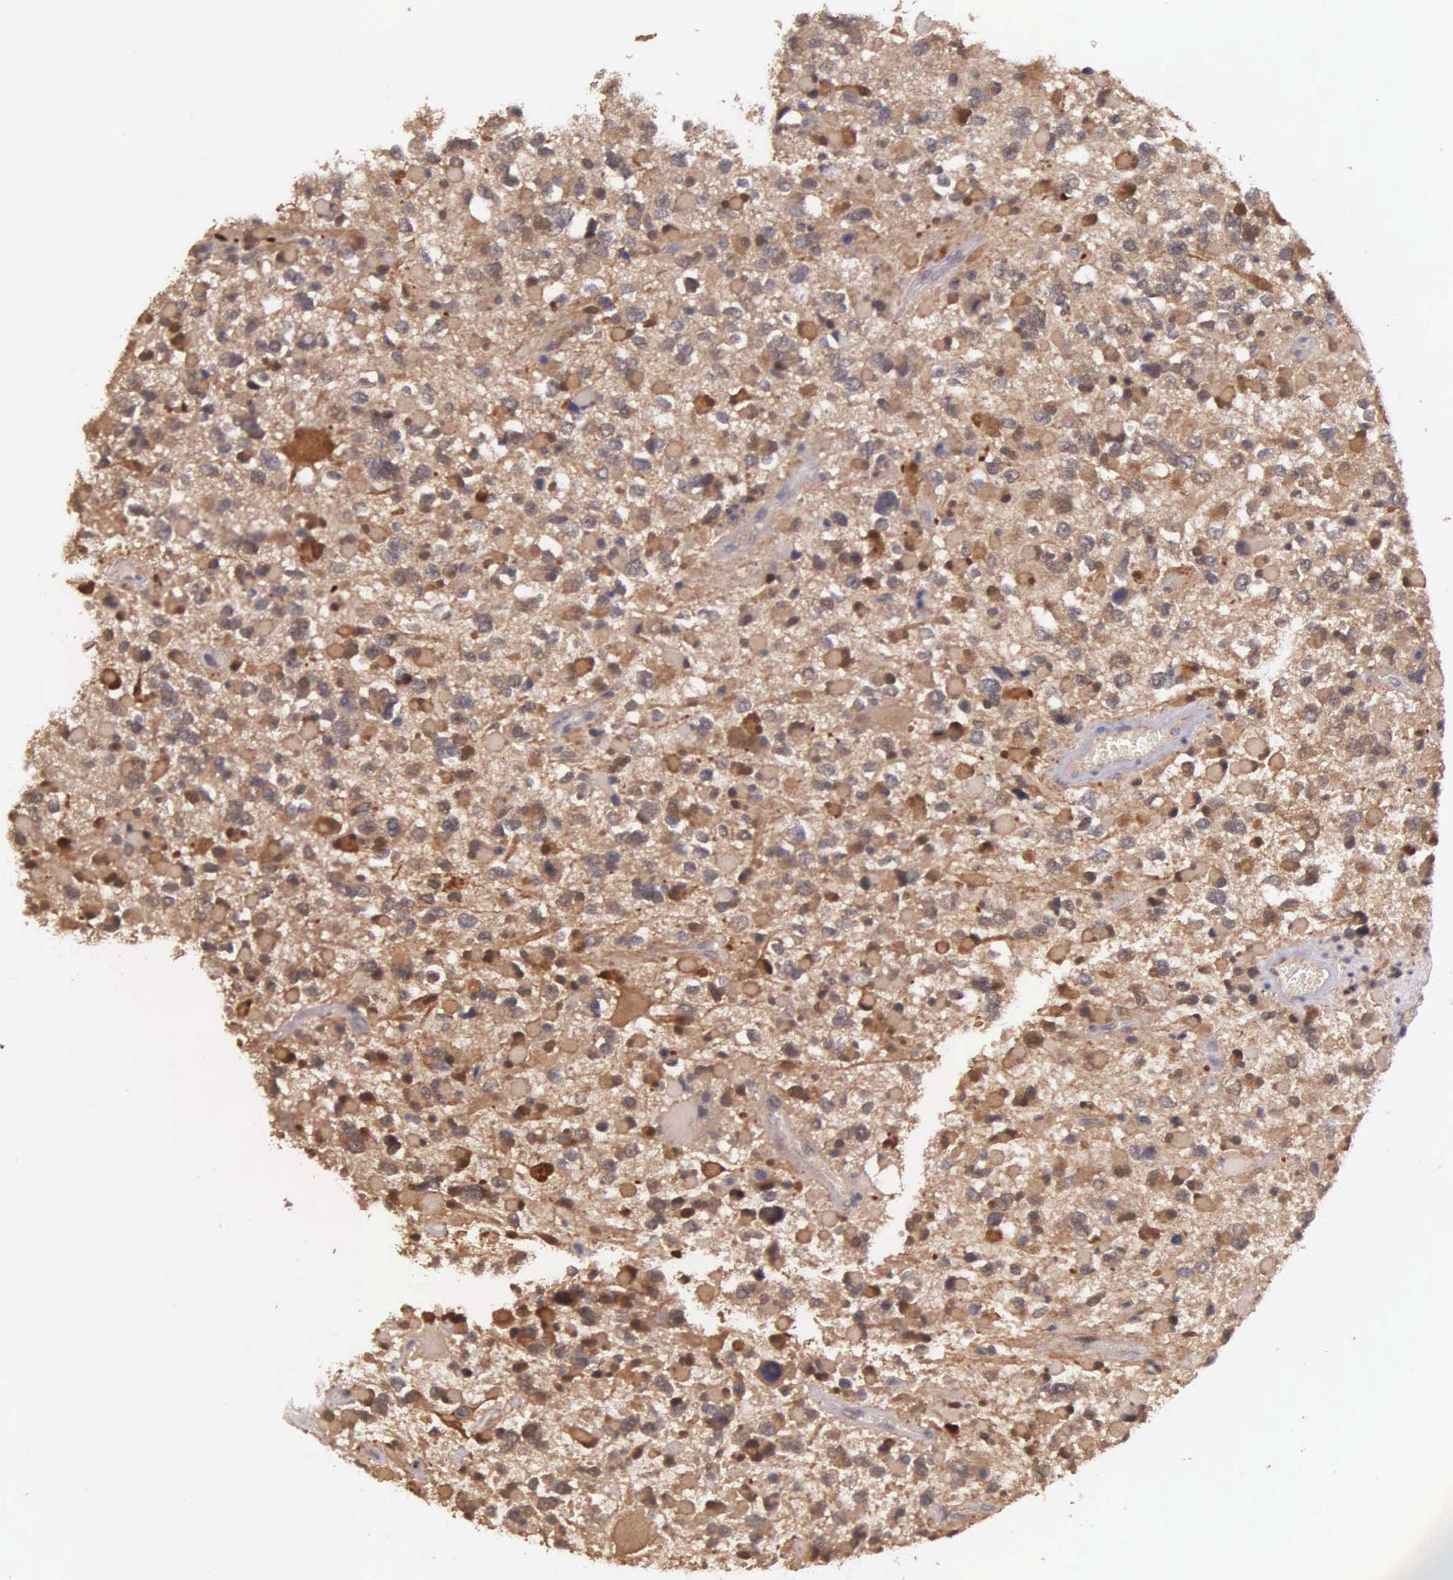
{"staining": {"intensity": "strong", "quantity": "25%-75%", "location": "cytoplasmic/membranous"}, "tissue": "glioma", "cell_type": "Tumor cells", "image_type": "cancer", "snomed": [{"axis": "morphology", "description": "Glioma, malignant, High grade"}, {"axis": "topography", "description": "Brain"}], "caption": "This is an image of IHC staining of malignant glioma (high-grade), which shows strong positivity in the cytoplasmic/membranous of tumor cells.", "gene": "GSTT2", "patient": {"sex": "female", "age": 37}}